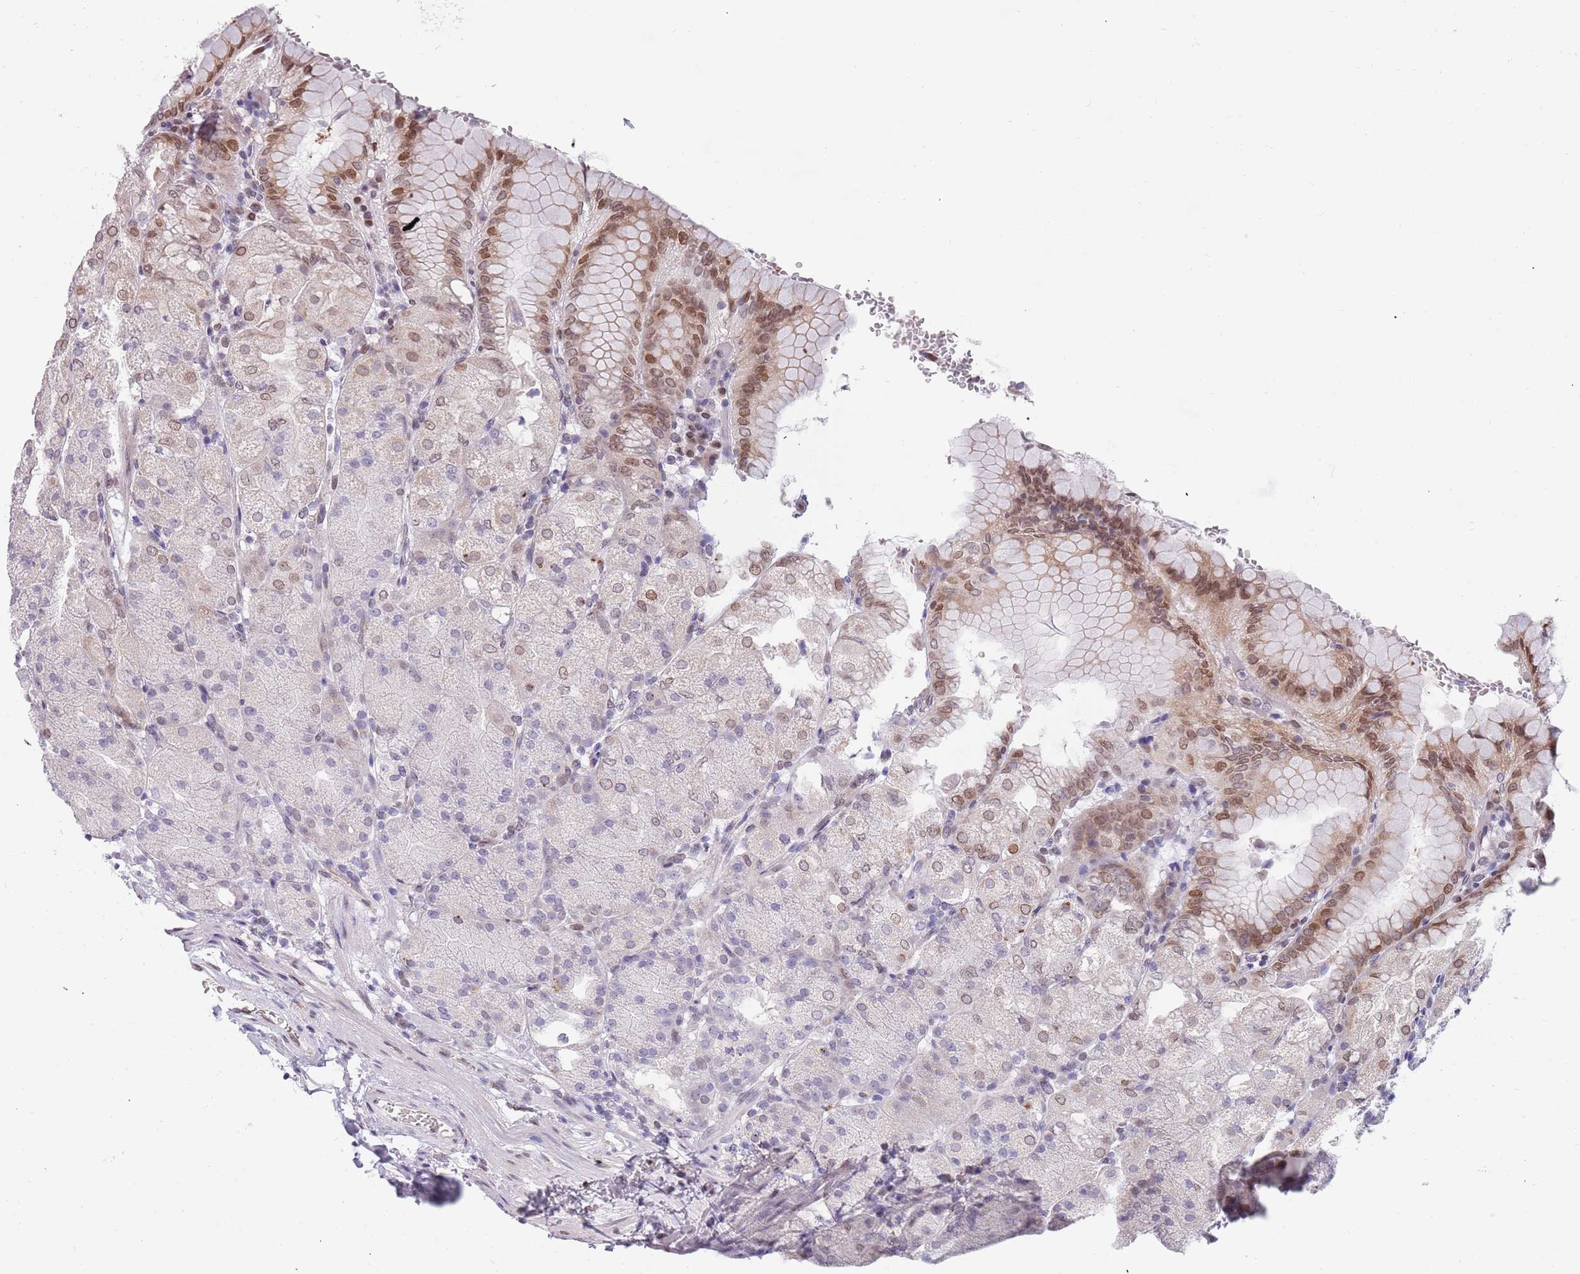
{"staining": {"intensity": "moderate", "quantity": "<25%", "location": "cytoplasmic/membranous,nuclear"}, "tissue": "stomach", "cell_type": "Glandular cells", "image_type": "normal", "snomed": [{"axis": "morphology", "description": "Normal tissue, NOS"}, {"axis": "topography", "description": "Stomach, upper"}, {"axis": "topography", "description": "Stomach, lower"}], "caption": "Glandular cells demonstrate low levels of moderate cytoplasmic/membranous,nuclear positivity in about <25% of cells in normal stomach.", "gene": "KLHDC2", "patient": {"sex": "male", "age": 62}}